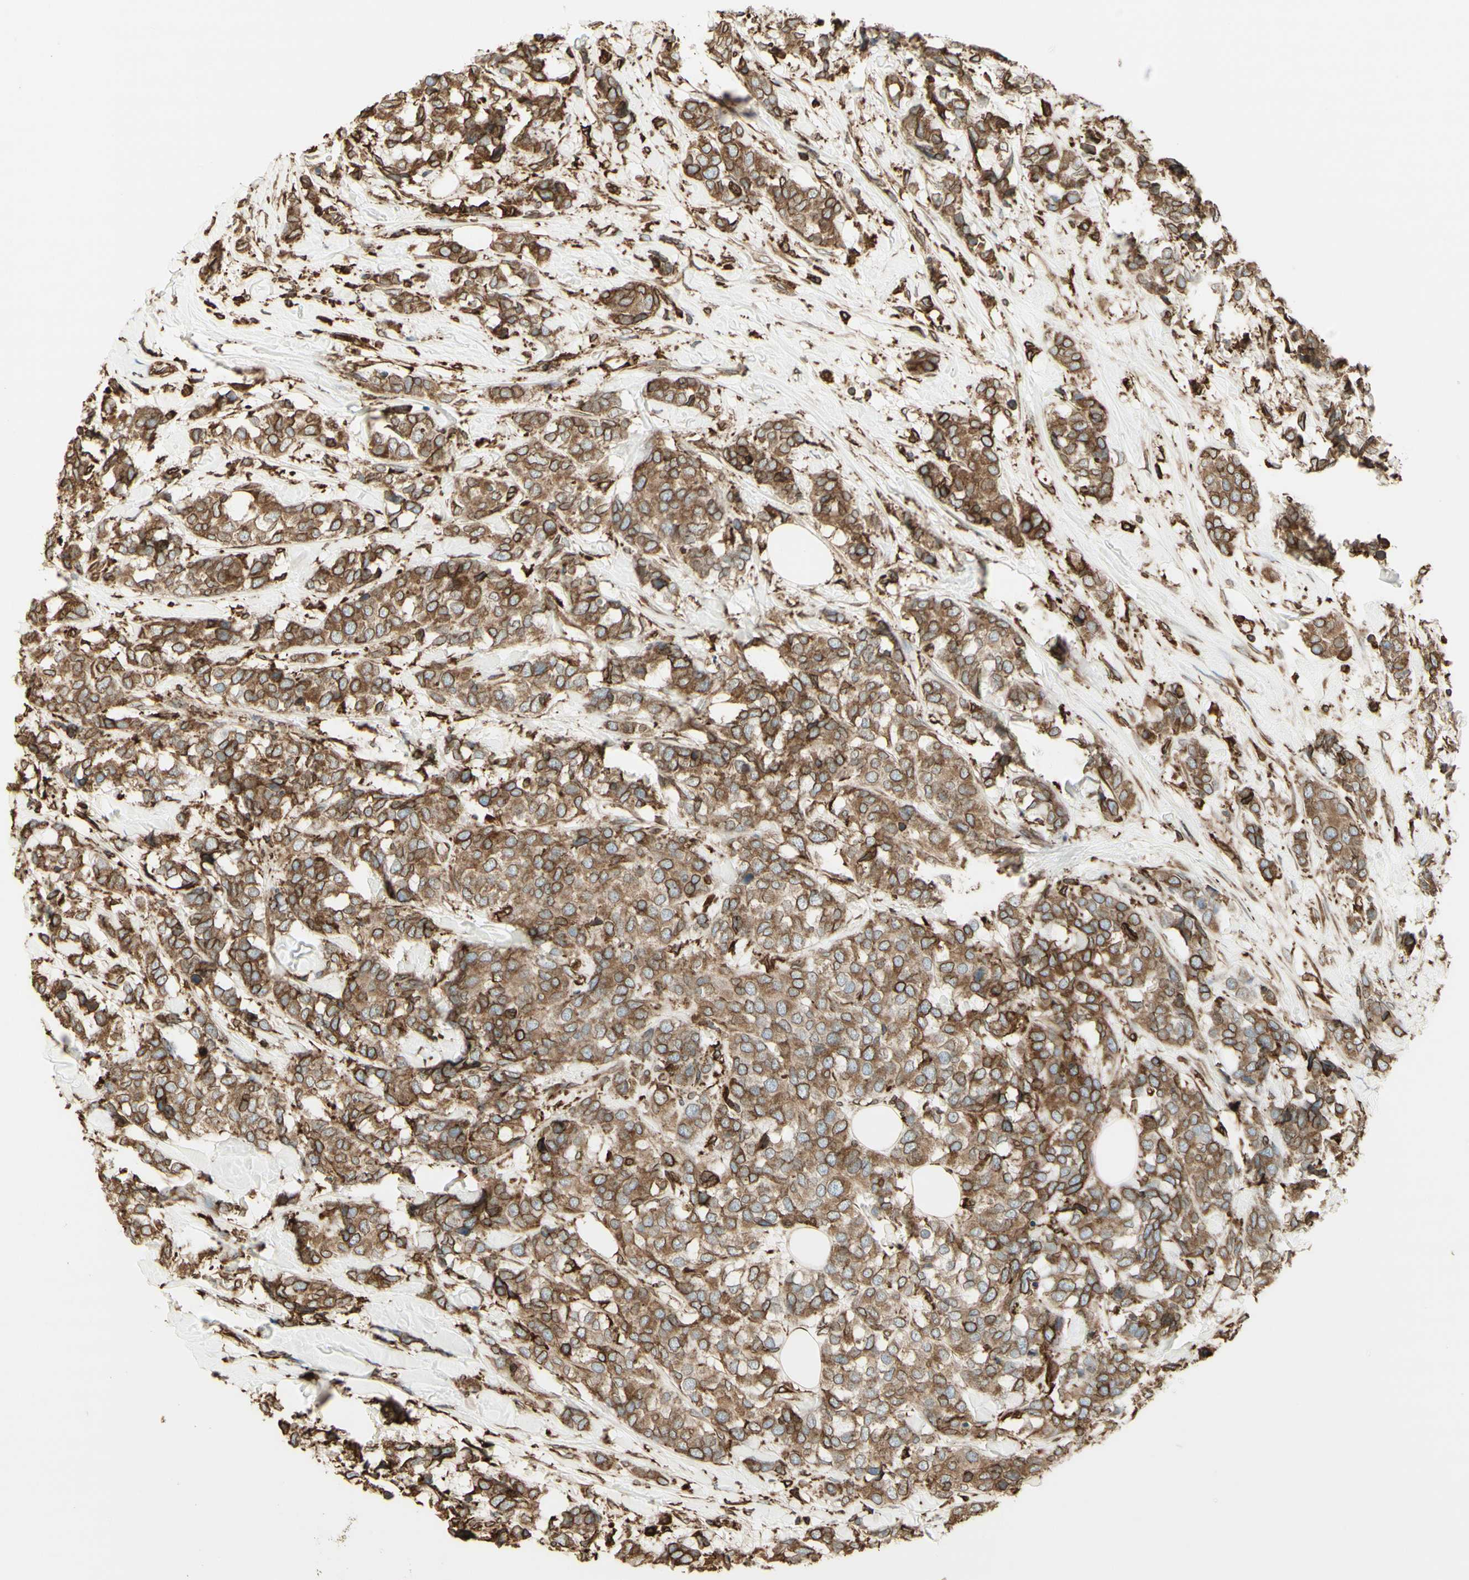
{"staining": {"intensity": "moderate", "quantity": ">75%", "location": "cytoplasmic/membranous"}, "tissue": "breast cancer", "cell_type": "Tumor cells", "image_type": "cancer", "snomed": [{"axis": "morphology", "description": "Lobular carcinoma"}, {"axis": "topography", "description": "Breast"}], "caption": "Breast lobular carcinoma stained for a protein reveals moderate cytoplasmic/membranous positivity in tumor cells. The protein is shown in brown color, while the nuclei are stained blue.", "gene": "CANX", "patient": {"sex": "female", "age": 59}}